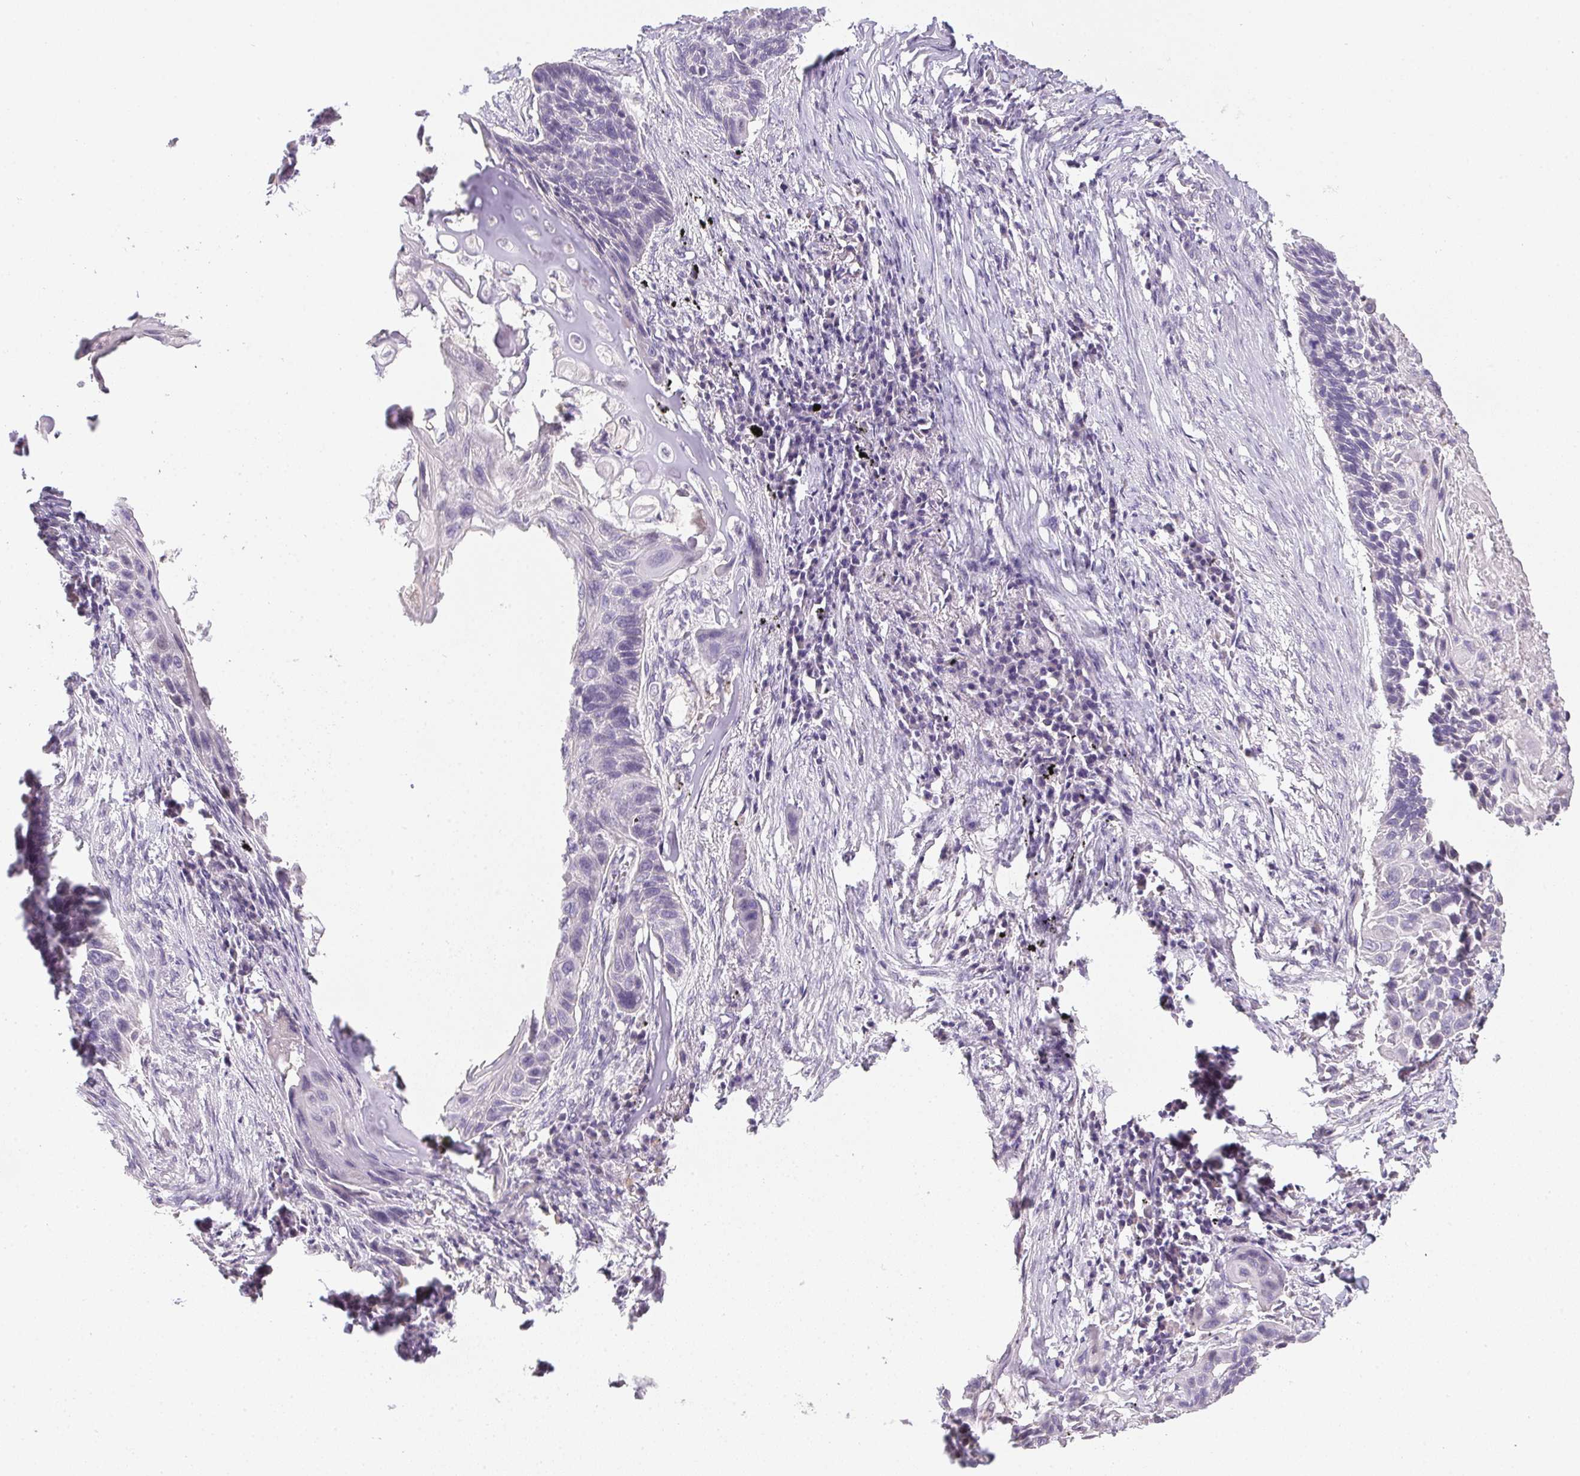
{"staining": {"intensity": "negative", "quantity": "none", "location": "none"}, "tissue": "lung cancer", "cell_type": "Tumor cells", "image_type": "cancer", "snomed": [{"axis": "morphology", "description": "Squamous cell carcinoma, NOS"}, {"axis": "topography", "description": "Lung"}], "caption": "Tumor cells are negative for brown protein staining in lung cancer (squamous cell carcinoma). (Immunohistochemistry (ihc), brightfield microscopy, high magnification).", "gene": "CTCFL", "patient": {"sex": "male", "age": 78}}